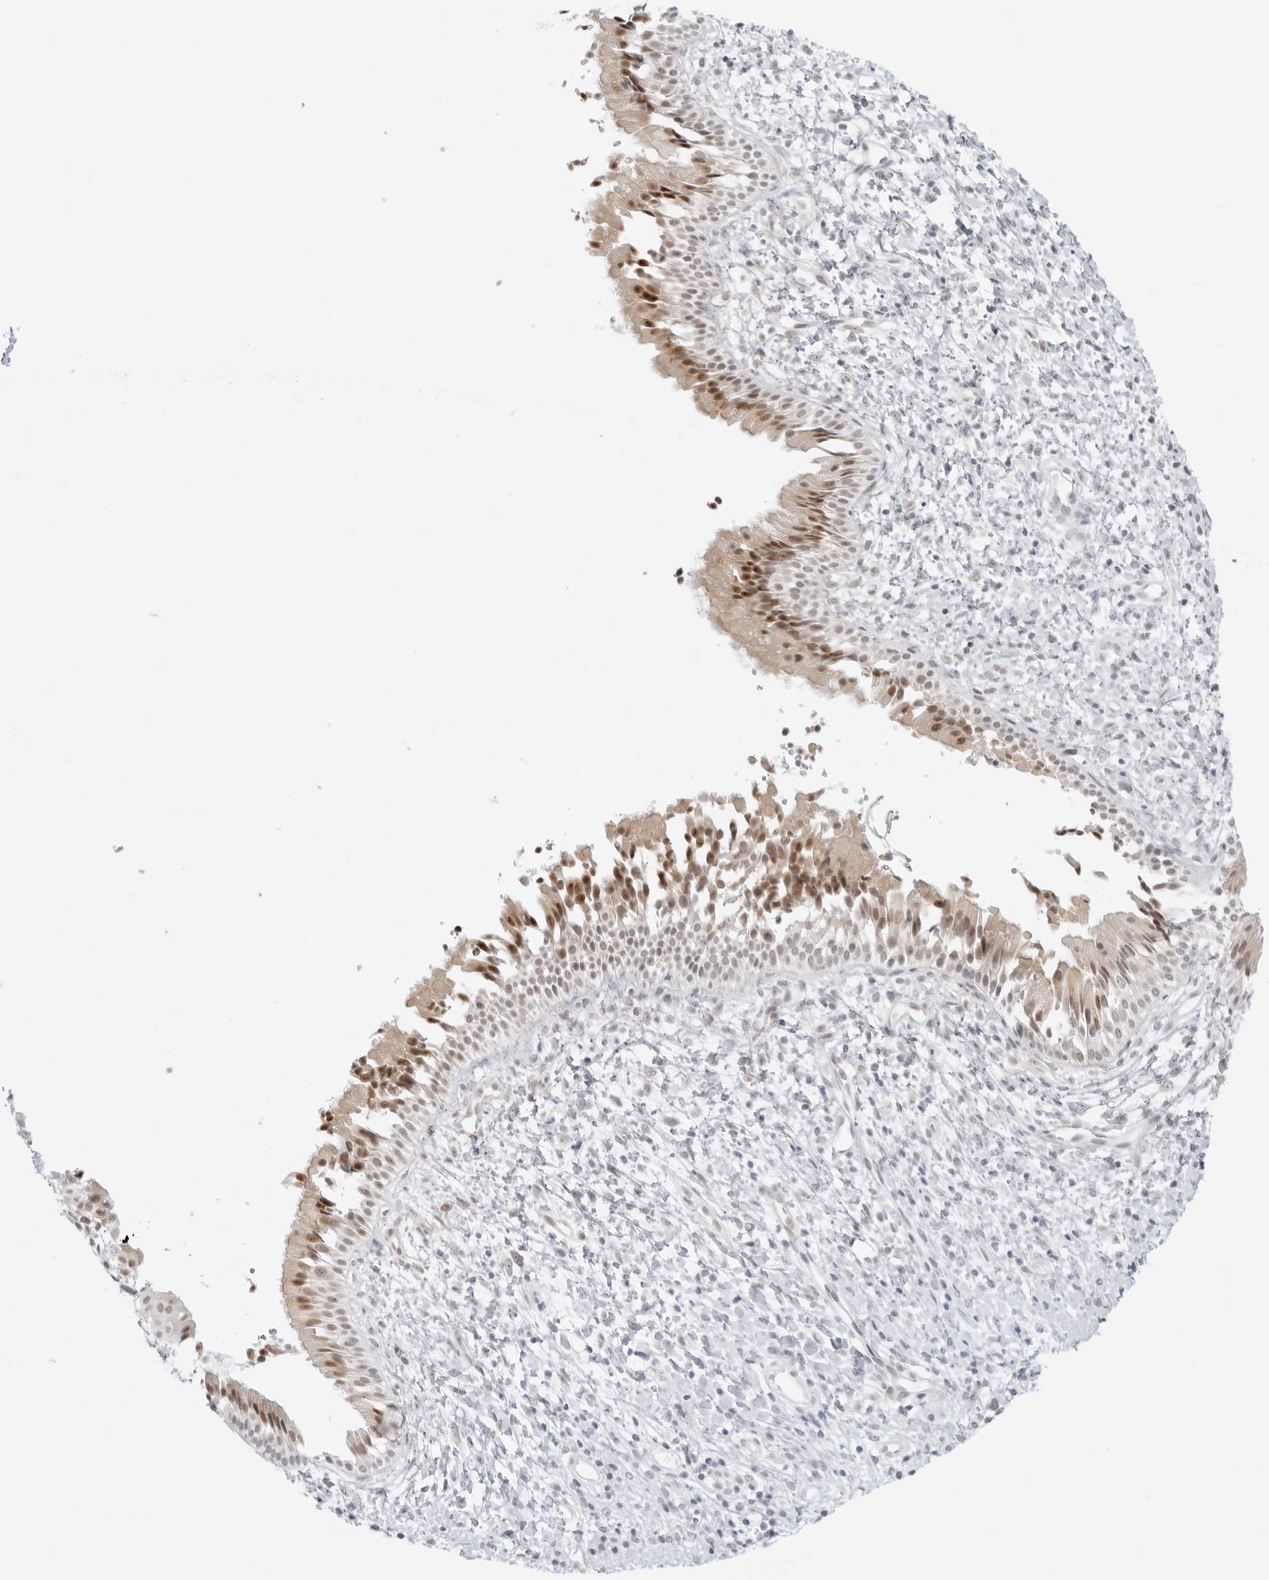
{"staining": {"intensity": "moderate", "quantity": ">75%", "location": "cytoplasmic/membranous,nuclear"}, "tissue": "nasopharynx", "cell_type": "Respiratory epithelial cells", "image_type": "normal", "snomed": [{"axis": "morphology", "description": "Normal tissue, NOS"}, {"axis": "topography", "description": "Nasopharynx"}], "caption": "A micrograph of nasopharynx stained for a protein displays moderate cytoplasmic/membranous,nuclear brown staining in respiratory epithelial cells. The protein is stained brown, and the nuclei are stained in blue (DAB (3,3'-diaminobenzidine) IHC with brightfield microscopy, high magnification).", "gene": "MED18", "patient": {"sex": "male", "age": 22}}